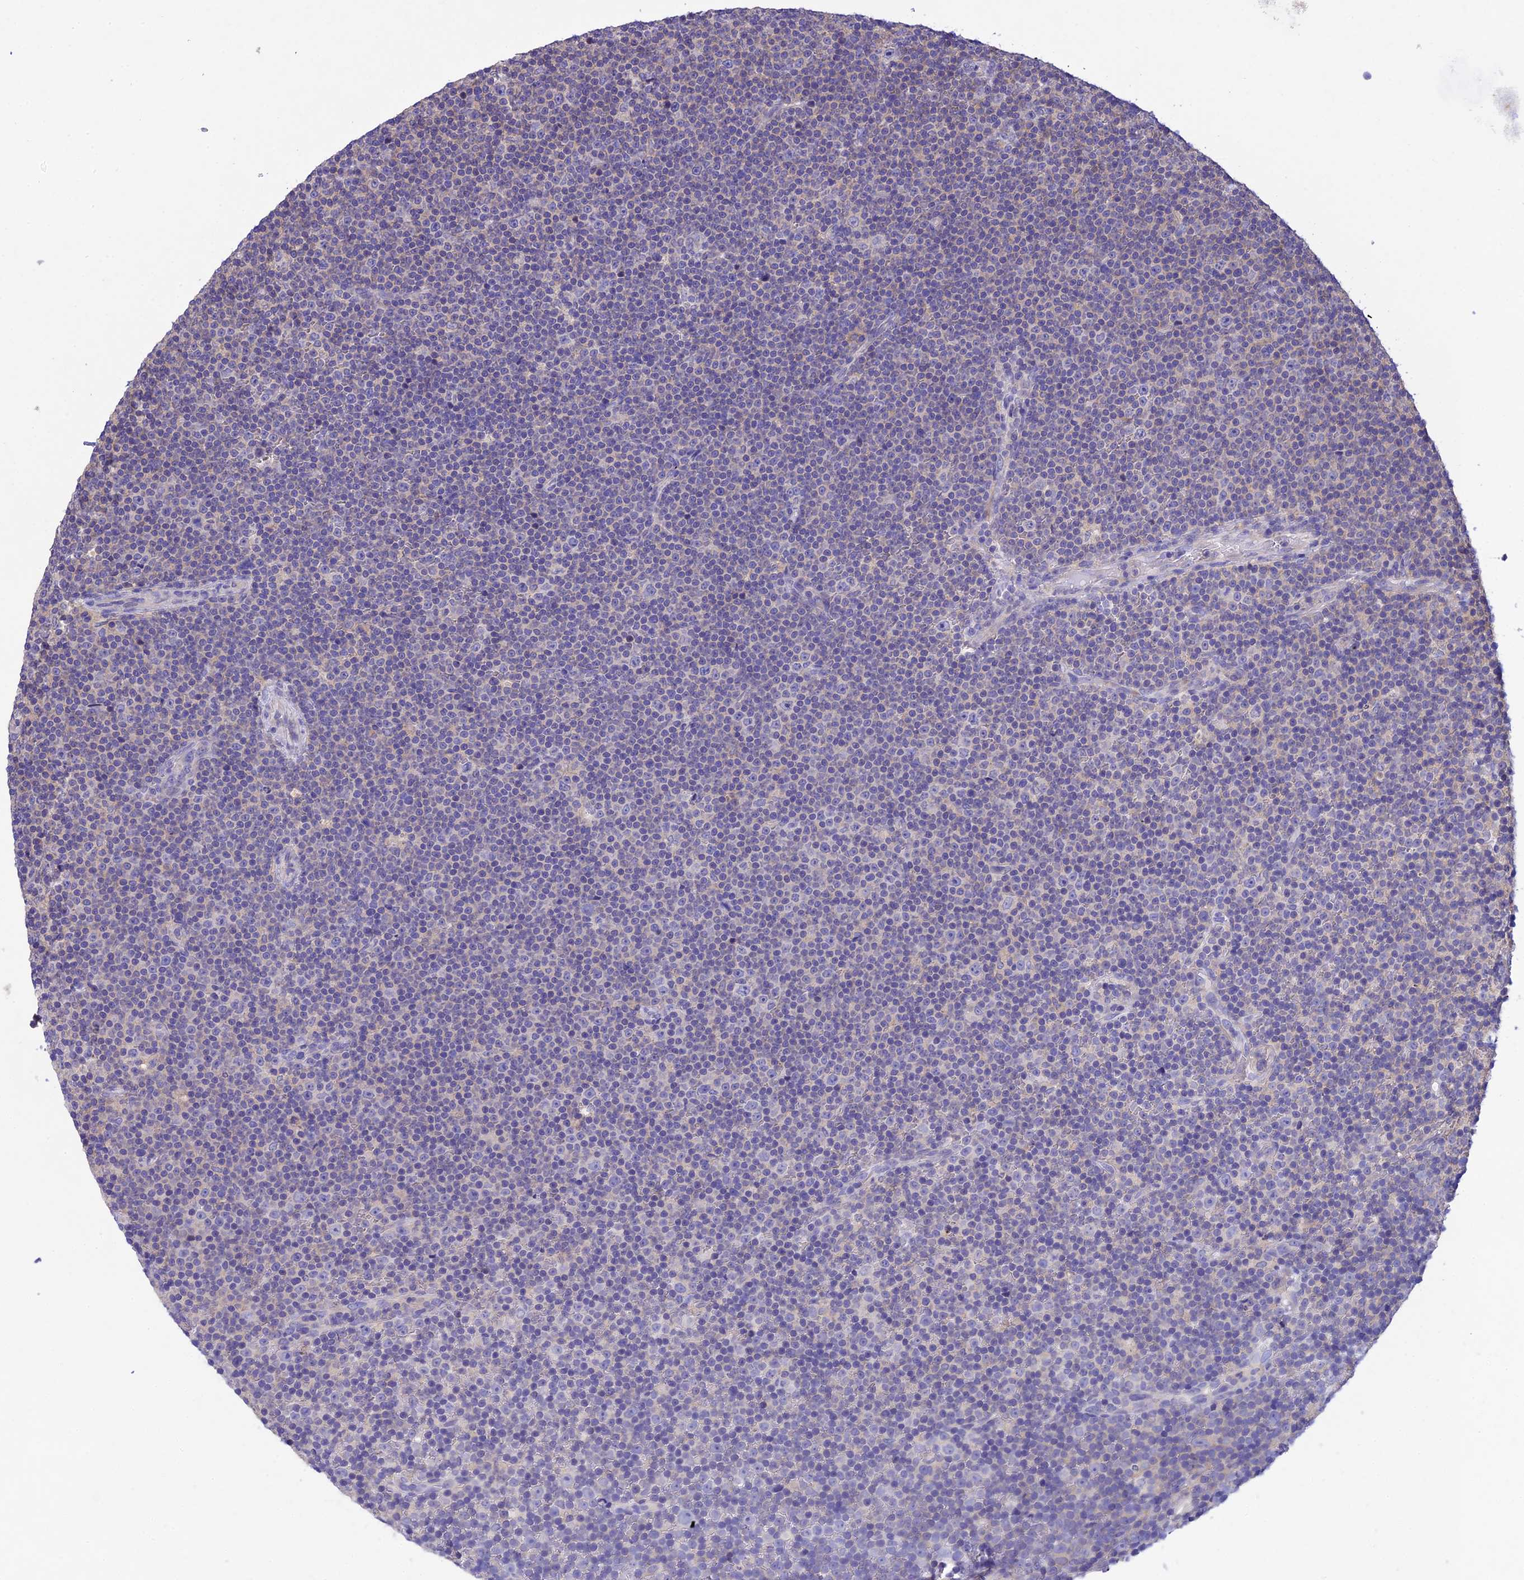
{"staining": {"intensity": "negative", "quantity": "none", "location": "none"}, "tissue": "lymphoma", "cell_type": "Tumor cells", "image_type": "cancer", "snomed": [{"axis": "morphology", "description": "Malignant lymphoma, non-Hodgkin's type, Low grade"}, {"axis": "topography", "description": "Lymph node"}], "caption": "DAB (3,3'-diaminobenzidine) immunohistochemical staining of human lymphoma shows no significant staining in tumor cells.", "gene": "SNX24", "patient": {"sex": "female", "age": 67}}